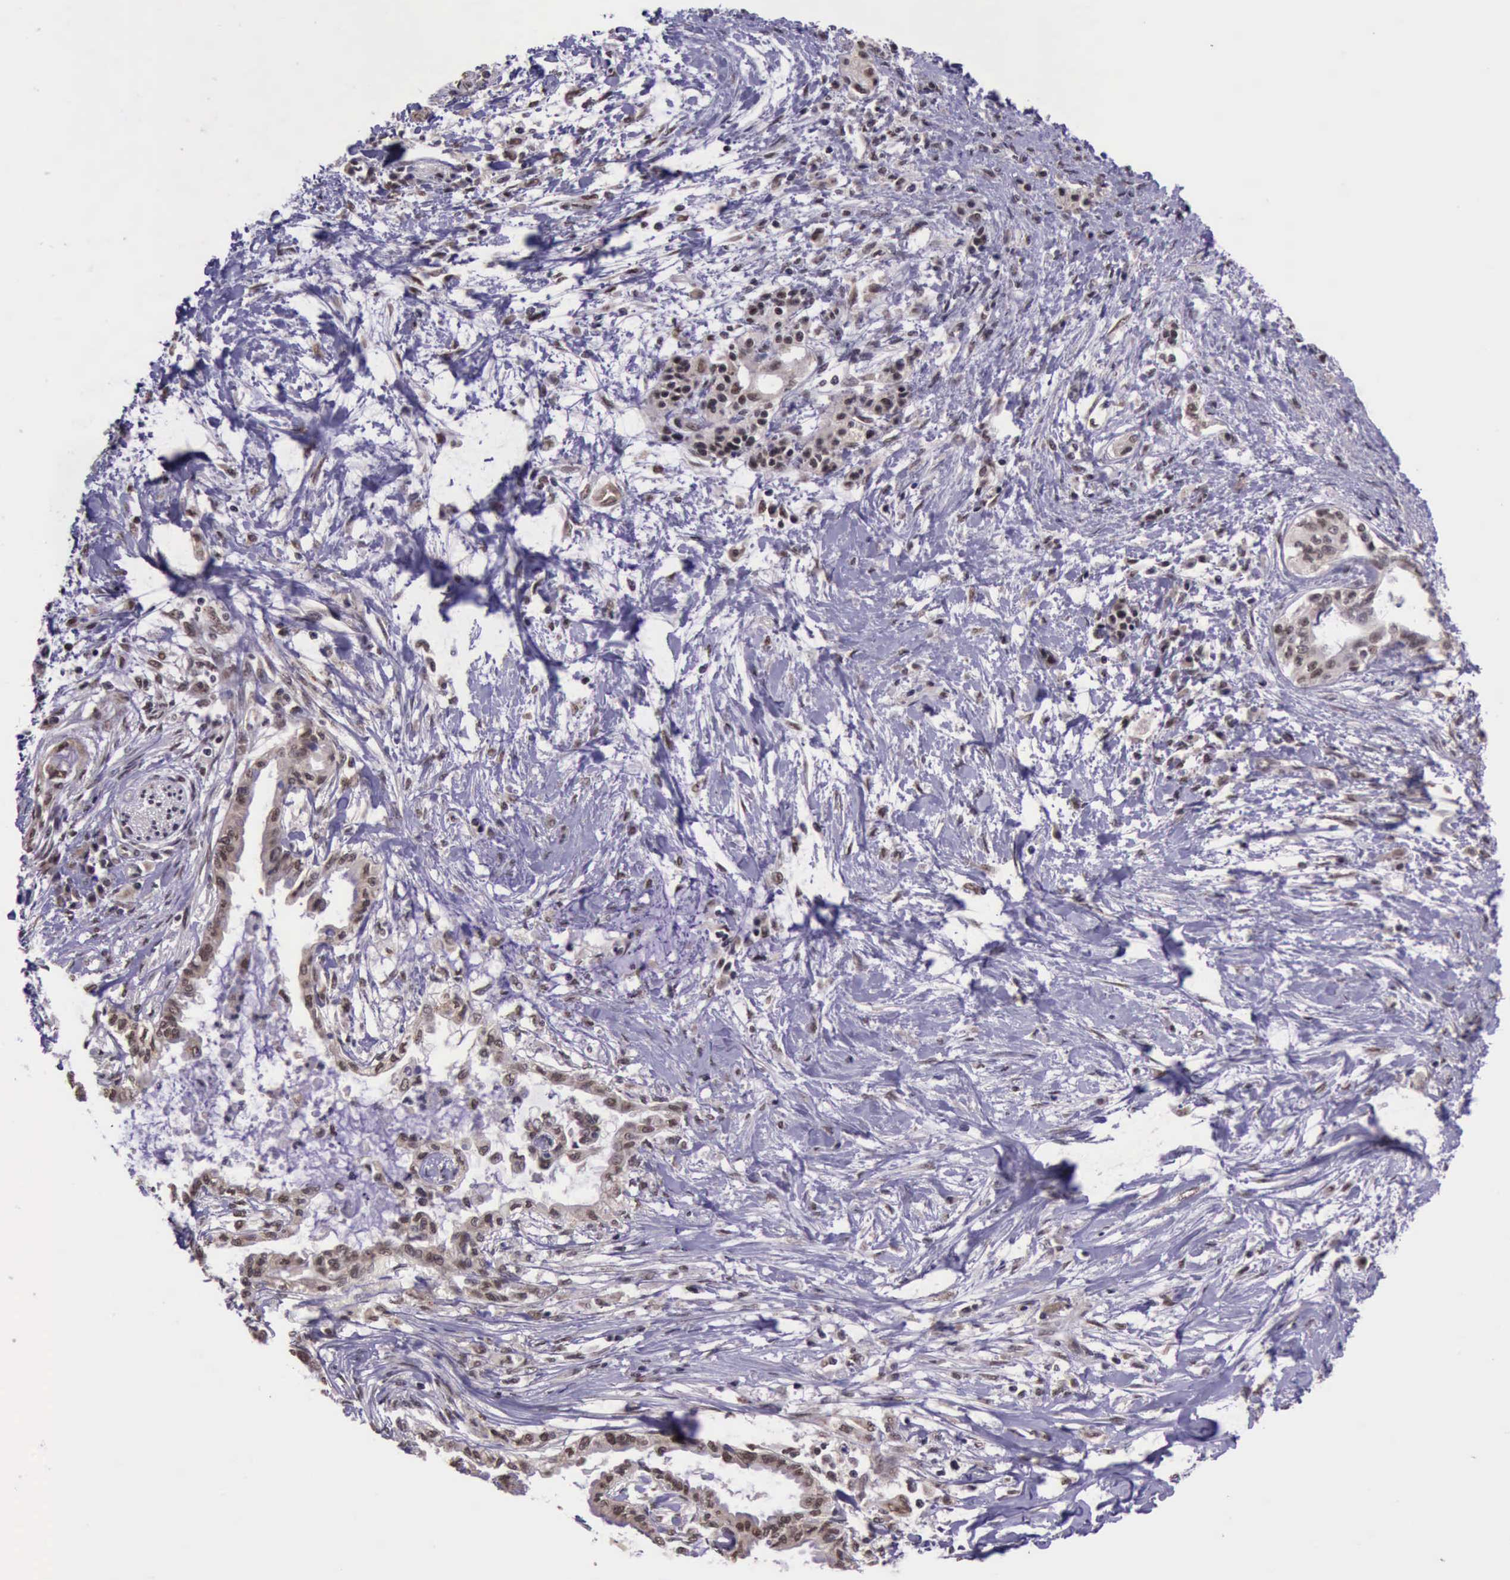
{"staining": {"intensity": "moderate", "quantity": ">75%", "location": "nuclear"}, "tissue": "pancreatic cancer", "cell_type": "Tumor cells", "image_type": "cancer", "snomed": [{"axis": "morphology", "description": "Adenocarcinoma, NOS"}, {"axis": "topography", "description": "Pancreas"}], "caption": "An image of human pancreatic adenocarcinoma stained for a protein reveals moderate nuclear brown staining in tumor cells. The staining was performed using DAB (3,3'-diaminobenzidine) to visualize the protein expression in brown, while the nuclei were stained in blue with hematoxylin (Magnification: 20x).", "gene": "PRPF39", "patient": {"sex": "female", "age": 64}}